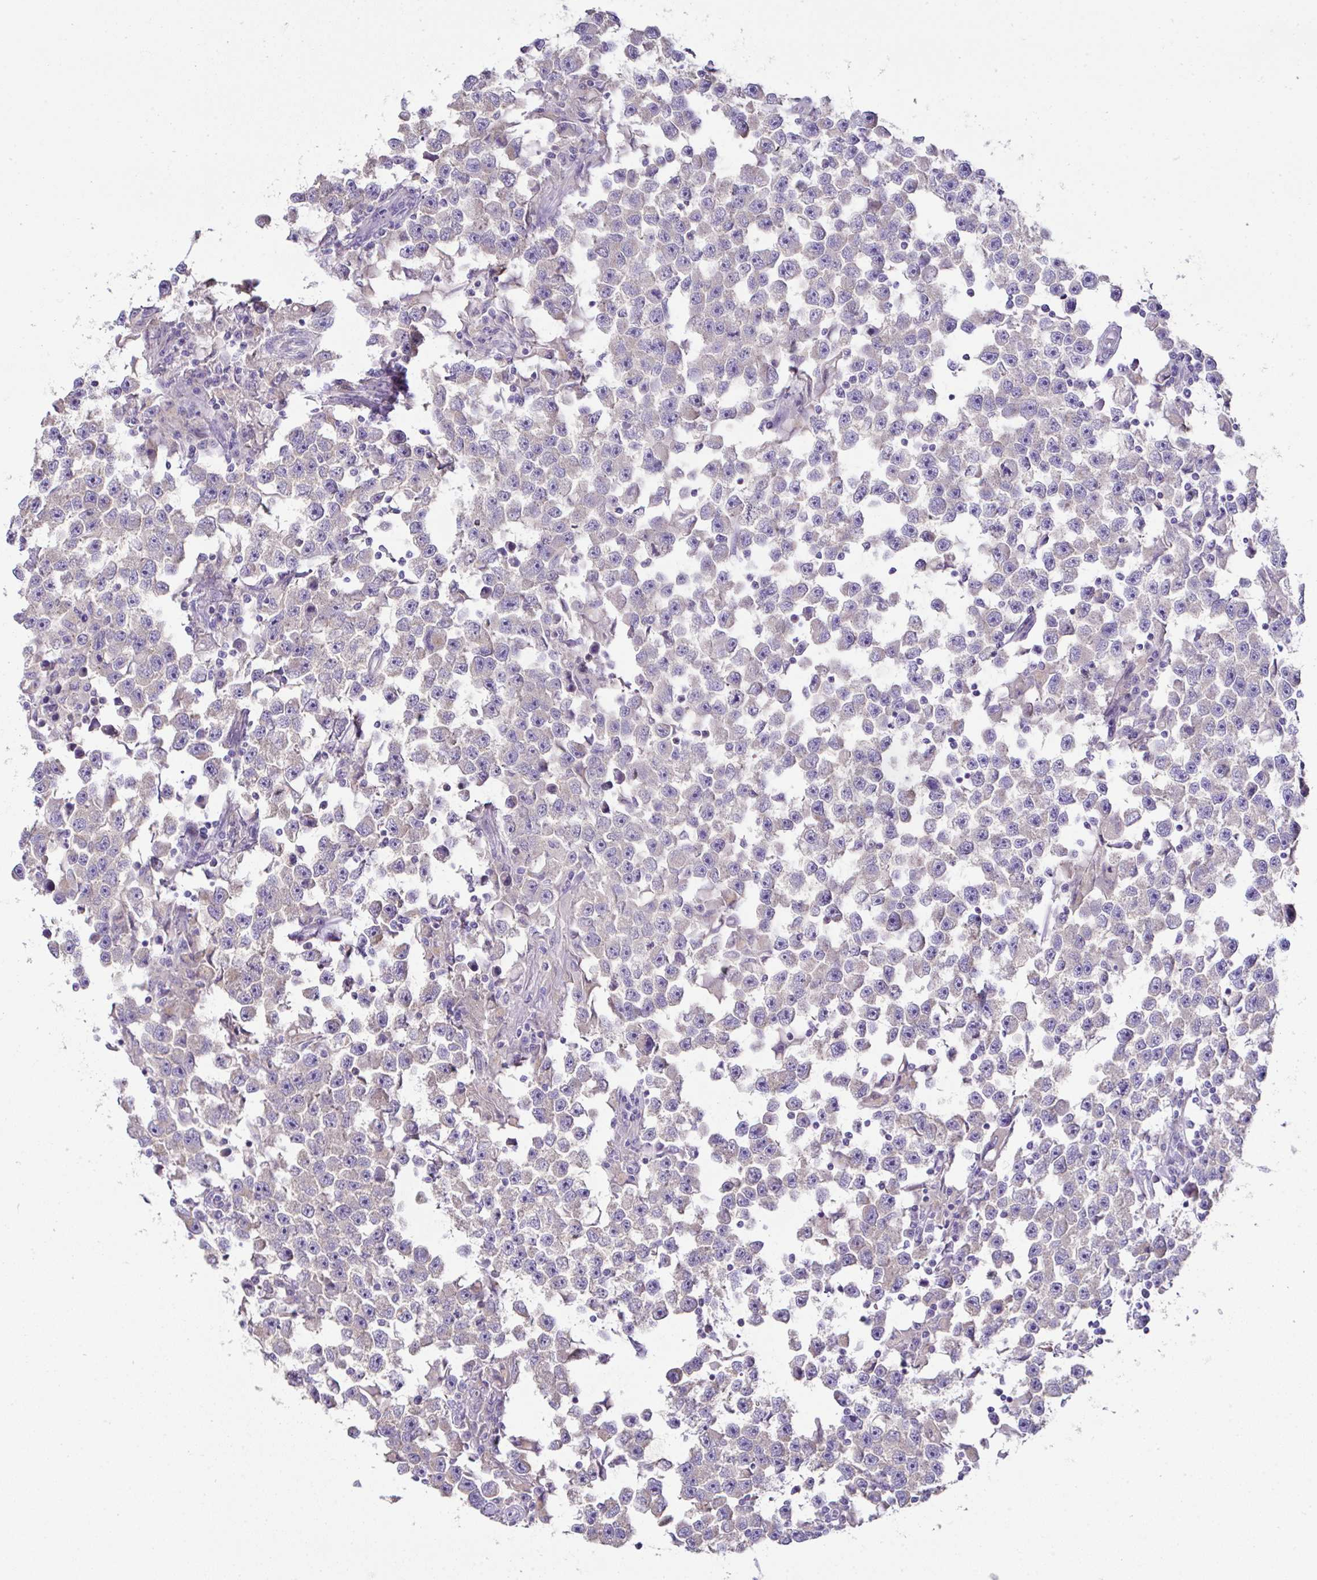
{"staining": {"intensity": "negative", "quantity": "none", "location": "none"}, "tissue": "testis cancer", "cell_type": "Tumor cells", "image_type": "cancer", "snomed": [{"axis": "morphology", "description": "Seminoma, NOS"}, {"axis": "topography", "description": "Testis"}], "caption": "This is an immunohistochemistry image of human seminoma (testis). There is no expression in tumor cells.", "gene": "OR4P4", "patient": {"sex": "male", "age": 33}}